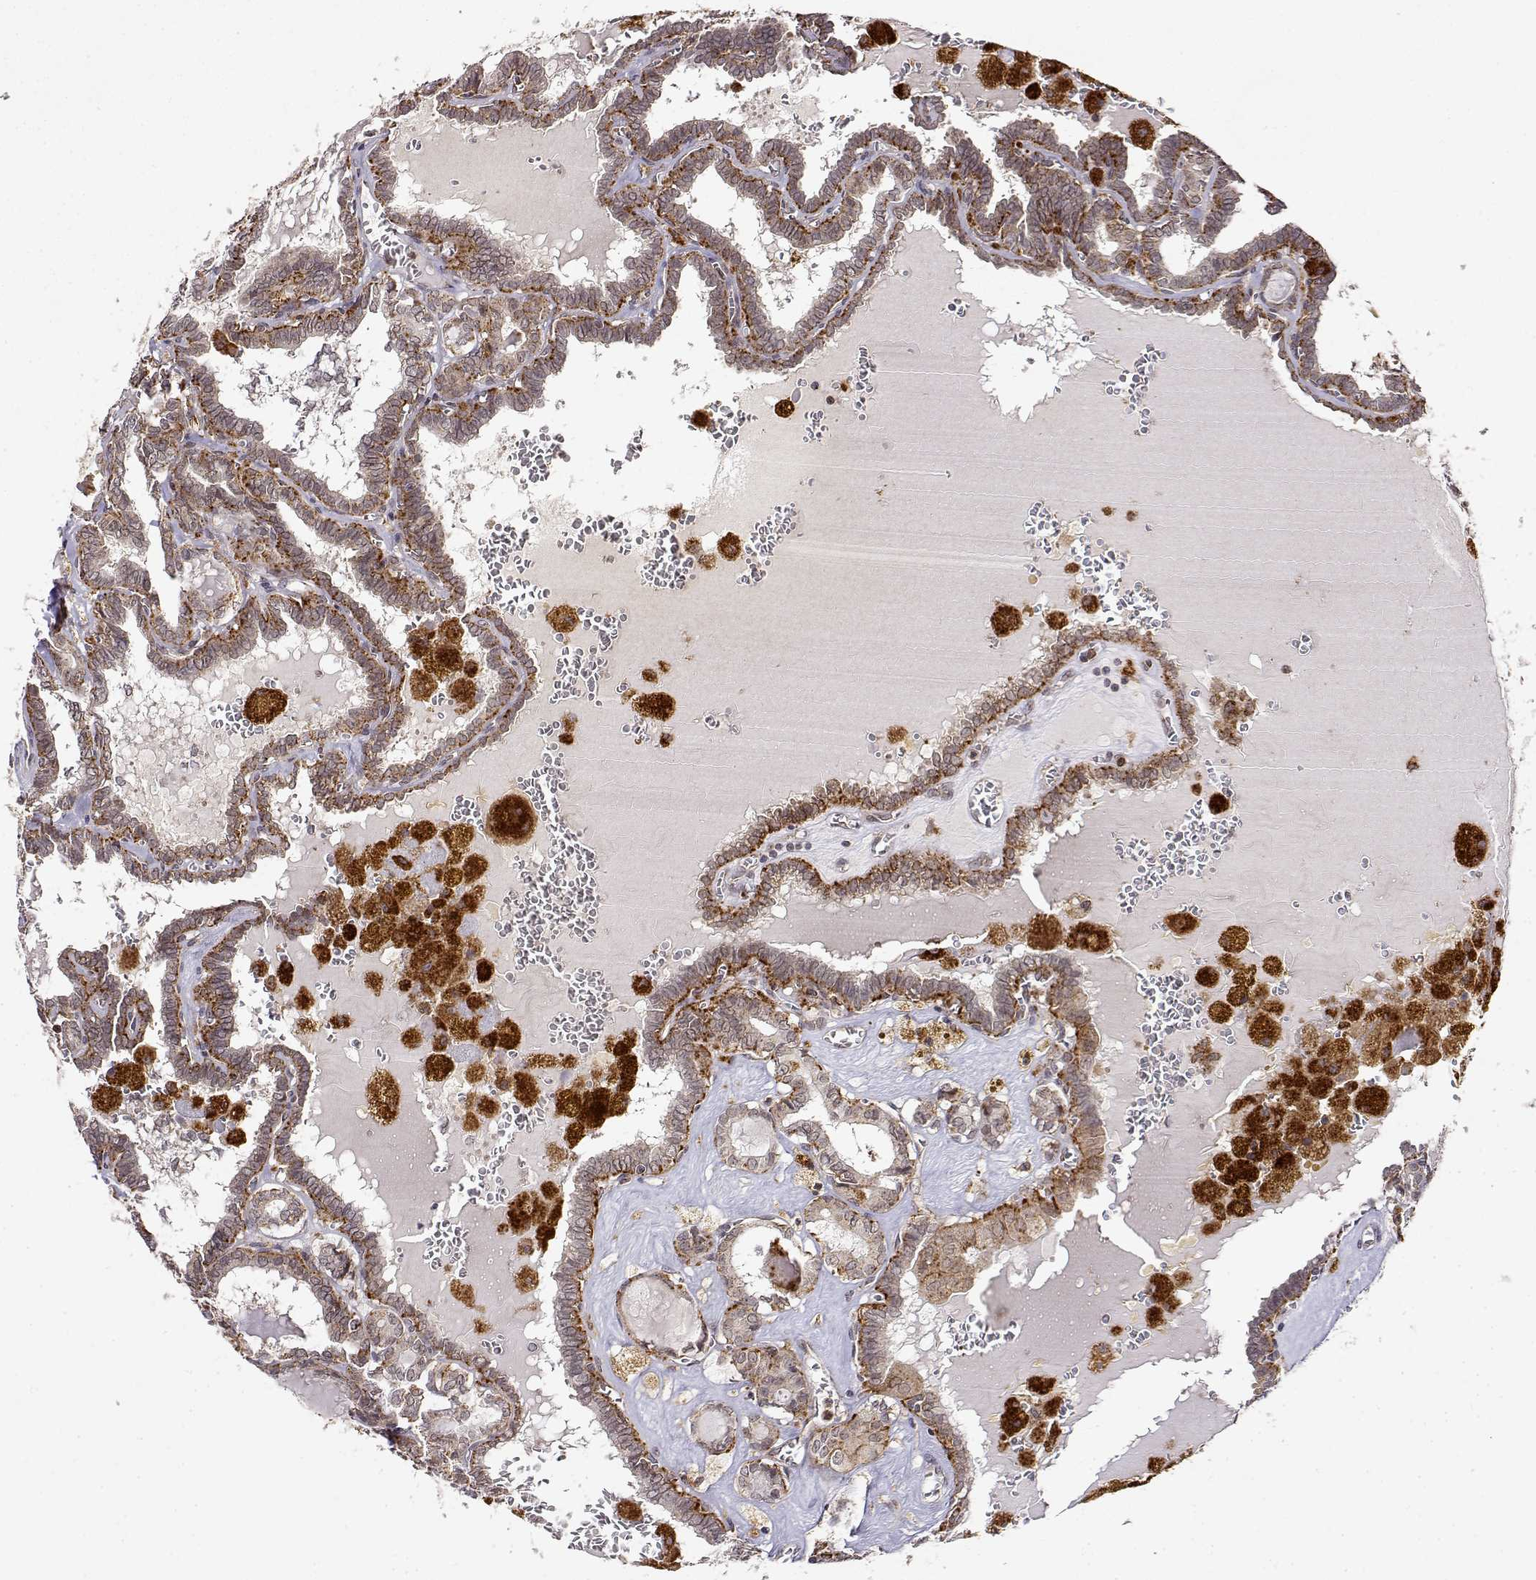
{"staining": {"intensity": "strong", "quantity": ">75%", "location": "cytoplasmic/membranous"}, "tissue": "thyroid cancer", "cell_type": "Tumor cells", "image_type": "cancer", "snomed": [{"axis": "morphology", "description": "Papillary adenocarcinoma, NOS"}, {"axis": "topography", "description": "Thyroid gland"}], "caption": "Thyroid cancer stained for a protein exhibits strong cytoplasmic/membranous positivity in tumor cells.", "gene": "RNF13", "patient": {"sex": "female", "age": 39}}